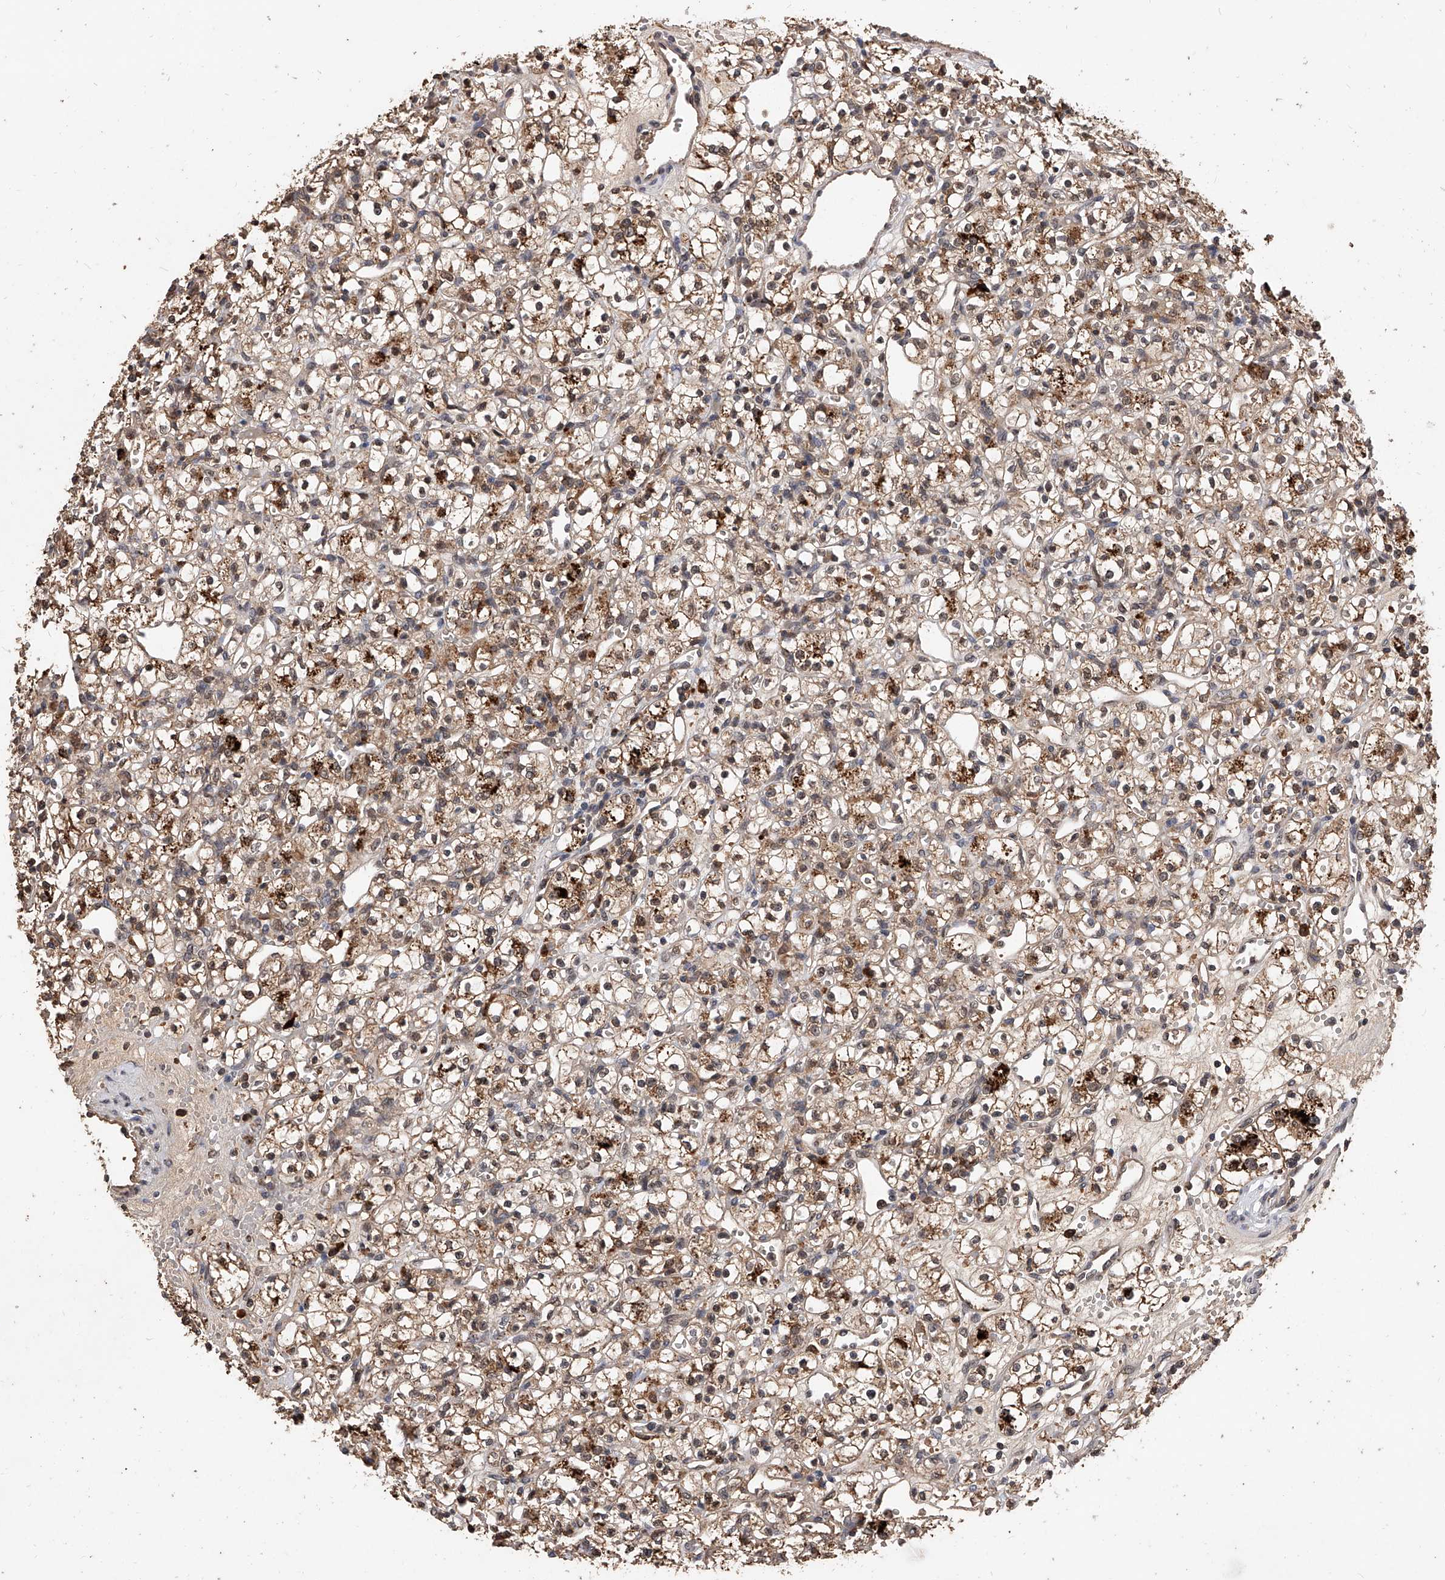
{"staining": {"intensity": "moderate", "quantity": ">75%", "location": "cytoplasmic/membranous,nuclear"}, "tissue": "renal cancer", "cell_type": "Tumor cells", "image_type": "cancer", "snomed": [{"axis": "morphology", "description": "Adenocarcinoma, NOS"}, {"axis": "topography", "description": "Kidney"}], "caption": "The image exhibits a brown stain indicating the presence of a protein in the cytoplasmic/membranous and nuclear of tumor cells in renal cancer.", "gene": "CFAP410", "patient": {"sex": "female", "age": 59}}